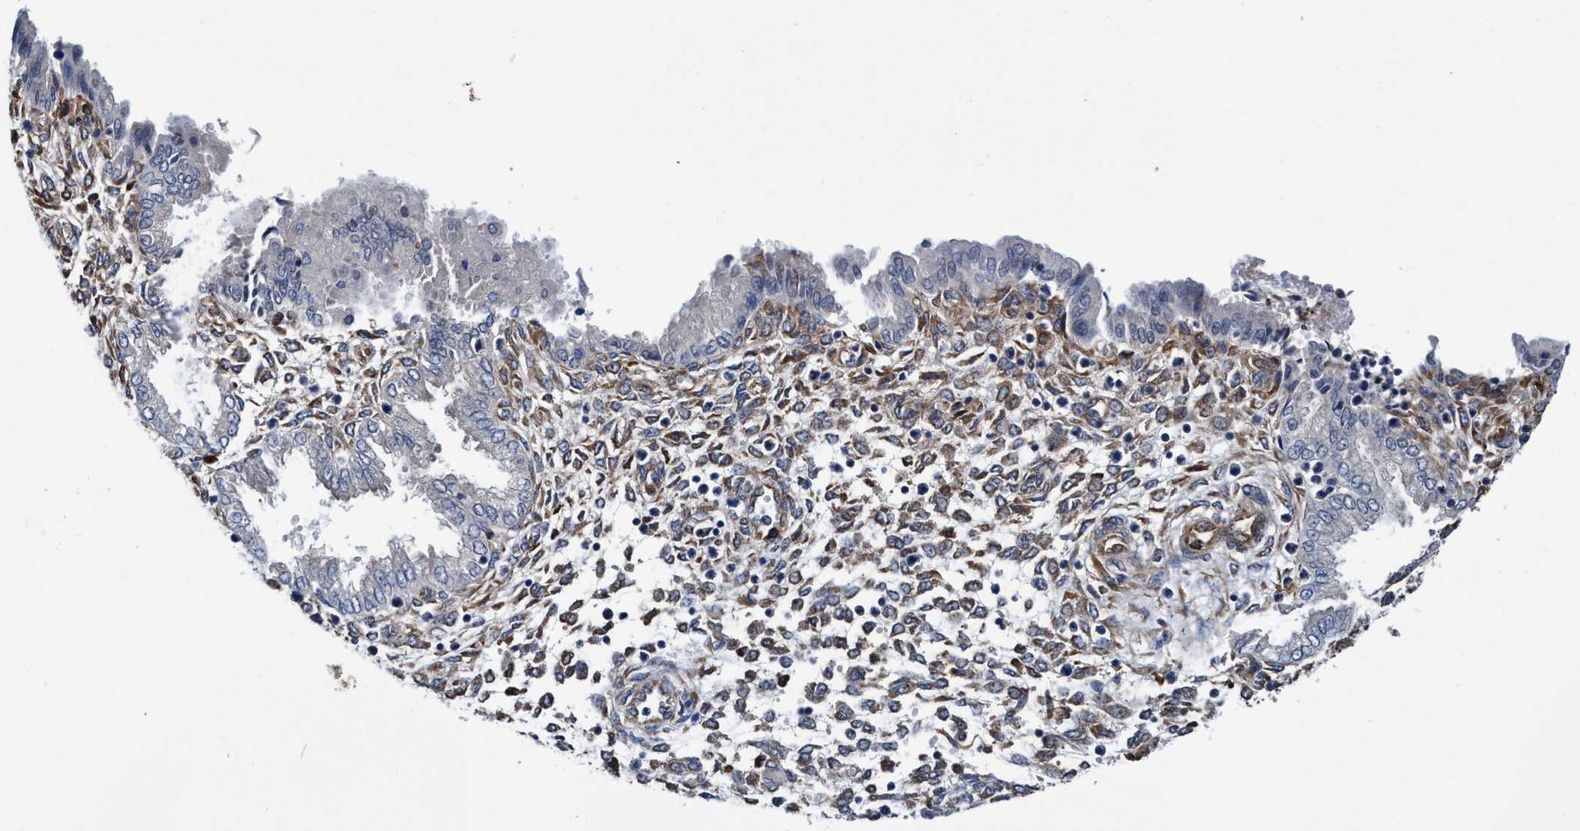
{"staining": {"intensity": "moderate", "quantity": "<25%", "location": "cytoplasmic/membranous"}, "tissue": "endometrium", "cell_type": "Cells in endometrial stroma", "image_type": "normal", "snomed": [{"axis": "morphology", "description": "Normal tissue, NOS"}, {"axis": "topography", "description": "Endometrium"}], "caption": "DAB immunohistochemical staining of benign endometrium shows moderate cytoplasmic/membranous protein positivity in about <25% of cells in endometrial stroma. (DAB (3,3'-diaminobenzidine) = brown stain, brightfield microscopy at high magnification).", "gene": "ENDOG", "patient": {"sex": "female", "age": 33}}